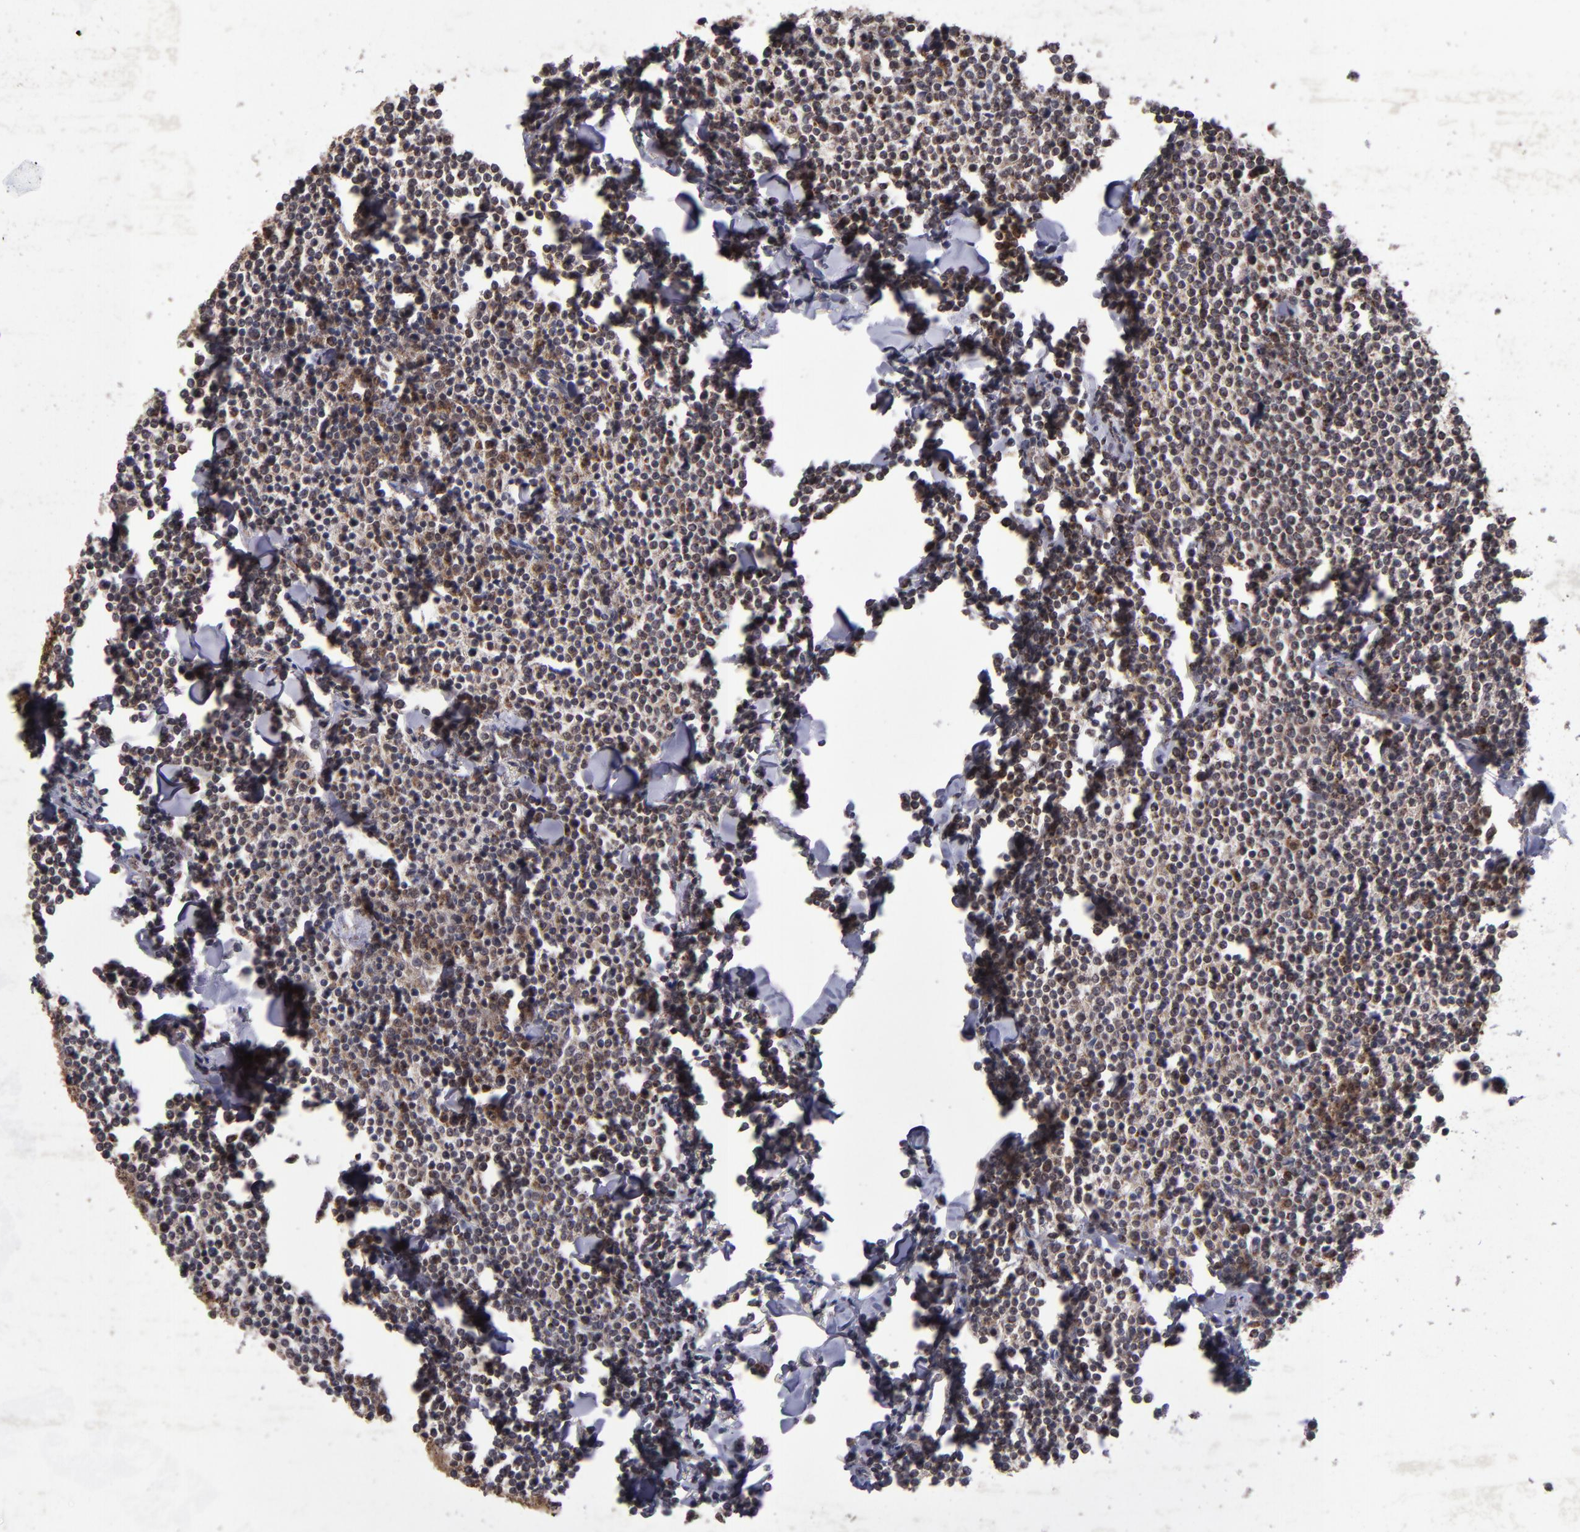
{"staining": {"intensity": "weak", "quantity": ">75%", "location": "cytoplasmic/membranous"}, "tissue": "lymphoma", "cell_type": "Tumor cells", "image_type": "cancer", "snomed": [{"axis": "morphology", "description": "Malignant lymphoma, non-Hodgkin's type, Low grade"}, {"axis": "topography", "description": "Soft tissue"}], "caption": "Protein staining exhibits weak cytoplasmic/membranous staining in about >75% of tumor cells in lymphoma.", "gene": "TIMM9", "patient": {"sex": "male", "age": 92}}